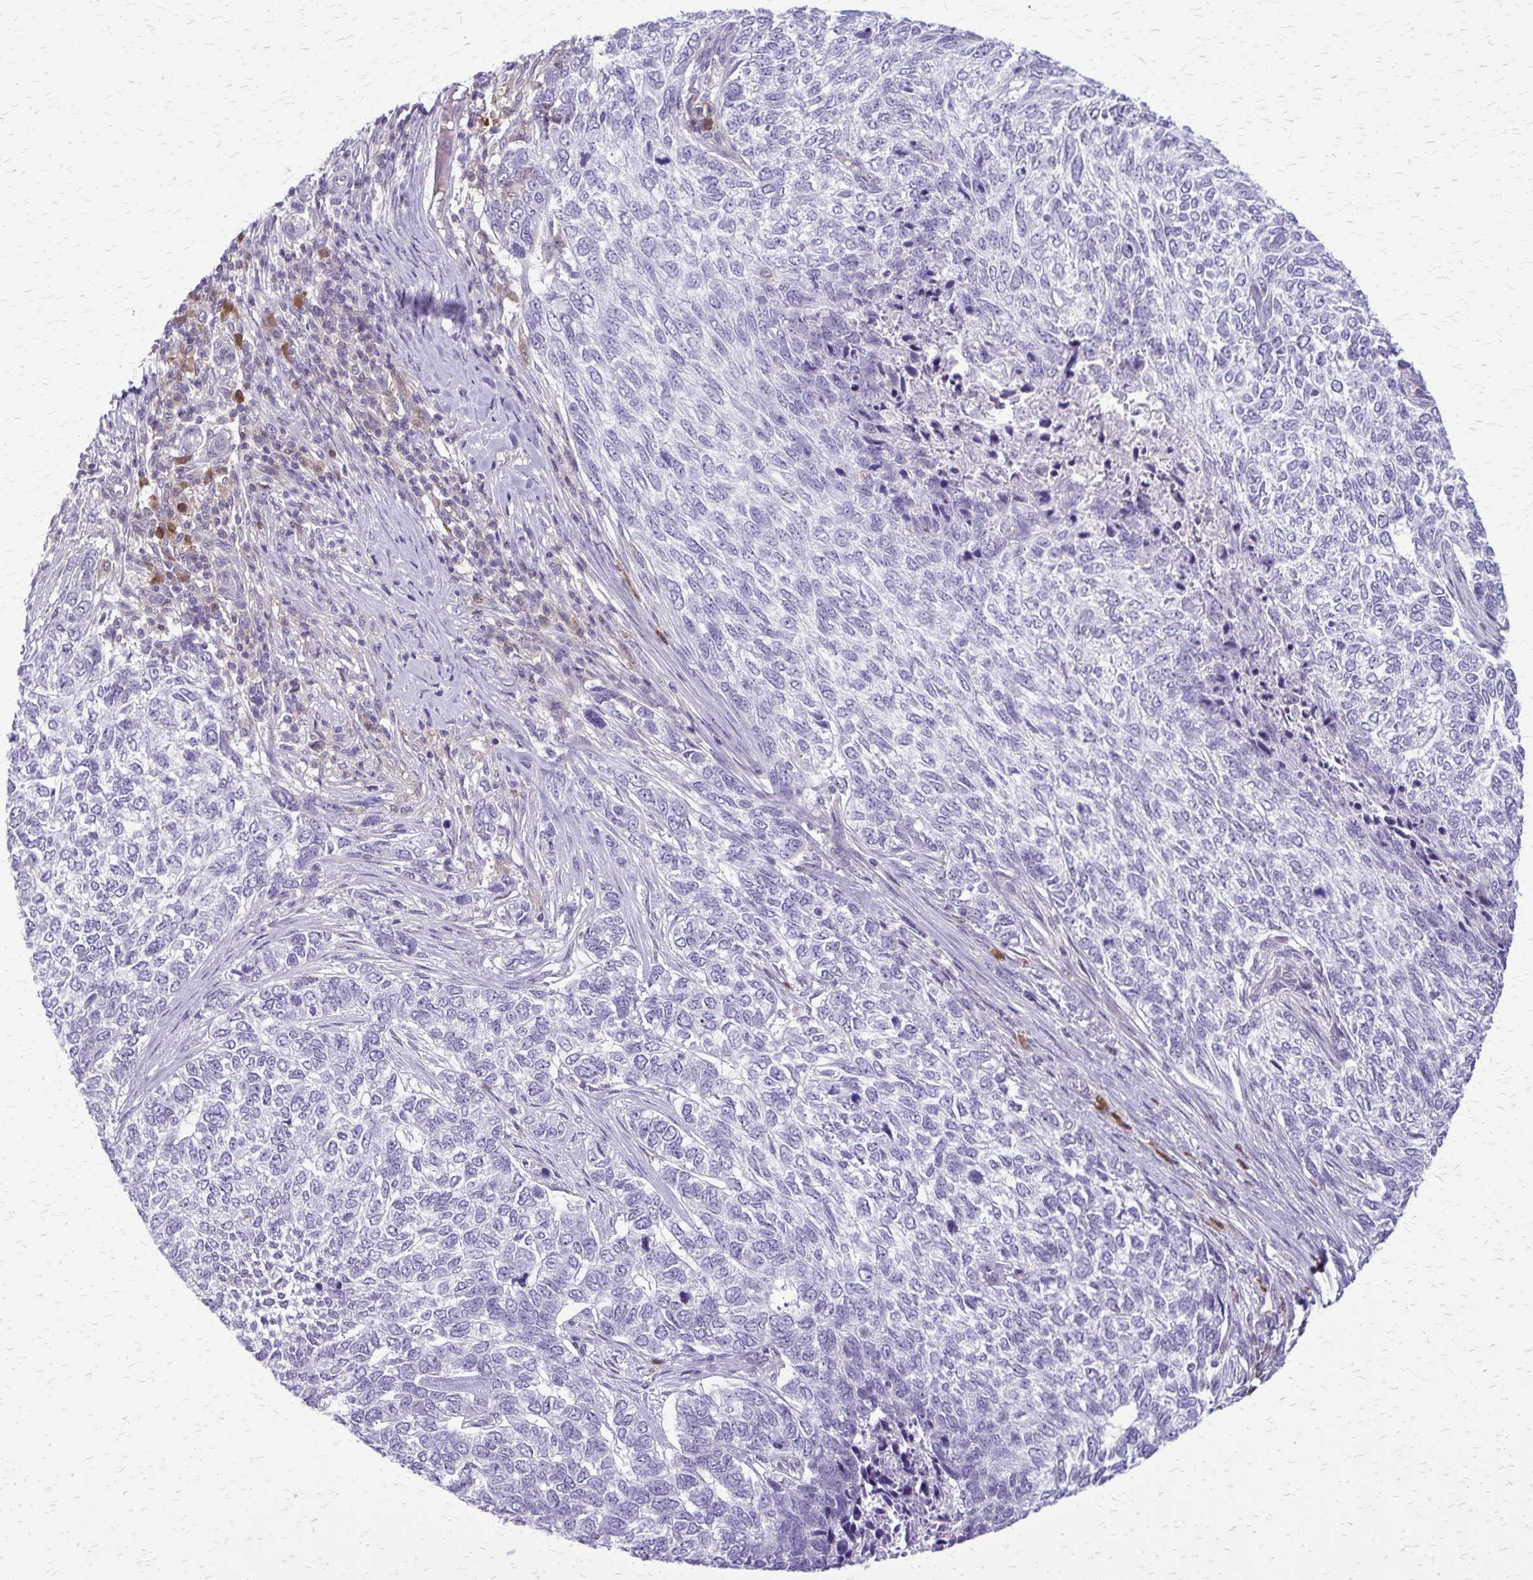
{"staining": {"intensity": "negative", "quantity": "none", "location": "none"}, "tissue": "skin cancer", "cell_type": "Tumor cells", "image_type": "cancer", "snomed": [{"axis": "morphology", "description": "Basal cell carcinoma"}, {"axis": "topography", "description": "Skin"}], "caption": "There is no significant staining in tumor cells of basal cell carcinoma (skin).", "gene": "GLRX", "patient": {"sex": "female", "age": 65}}